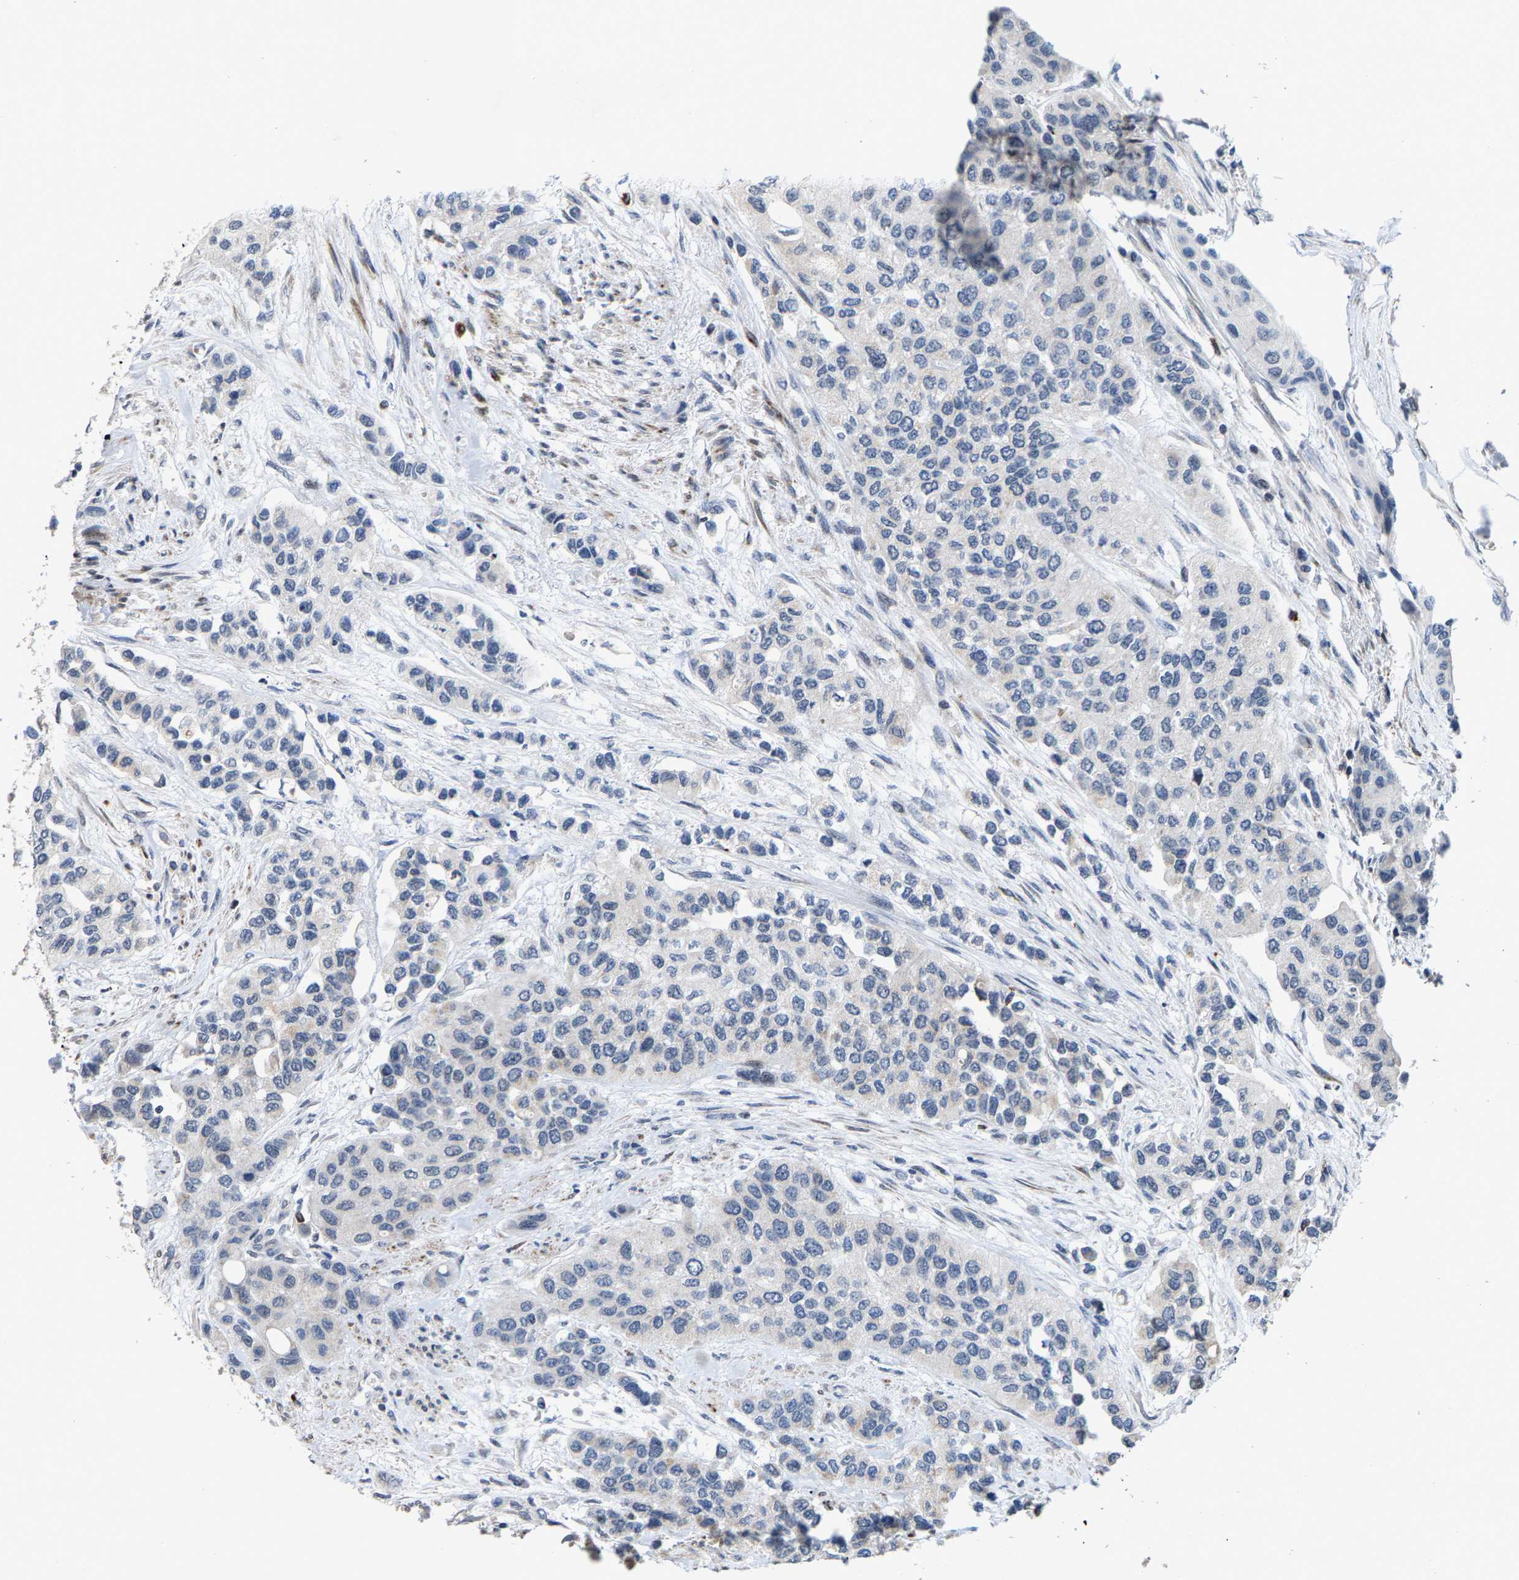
{"staining": {"intensity": "negative", "quantity": "none", "location": "none"}, "tissue": "urothelial cancer", "cell_type": "Tumor cells", "image_type": "cancer", "snomed": [{"axis": "morphology", "description": "Urothelial carcinoma, High grade"}, {"axis": "topography", "description": "Urinary bladder"}], "caption": "Immunohistochemistry (IHC) of human high-grade urothelial carcinoma shows no positivity in tumor cells. (Brightfield microscopy of DAB immunohistochemistry at high magnification).", "gene": "TDRKH", "patient": {"sex": "female", "age": 56}}